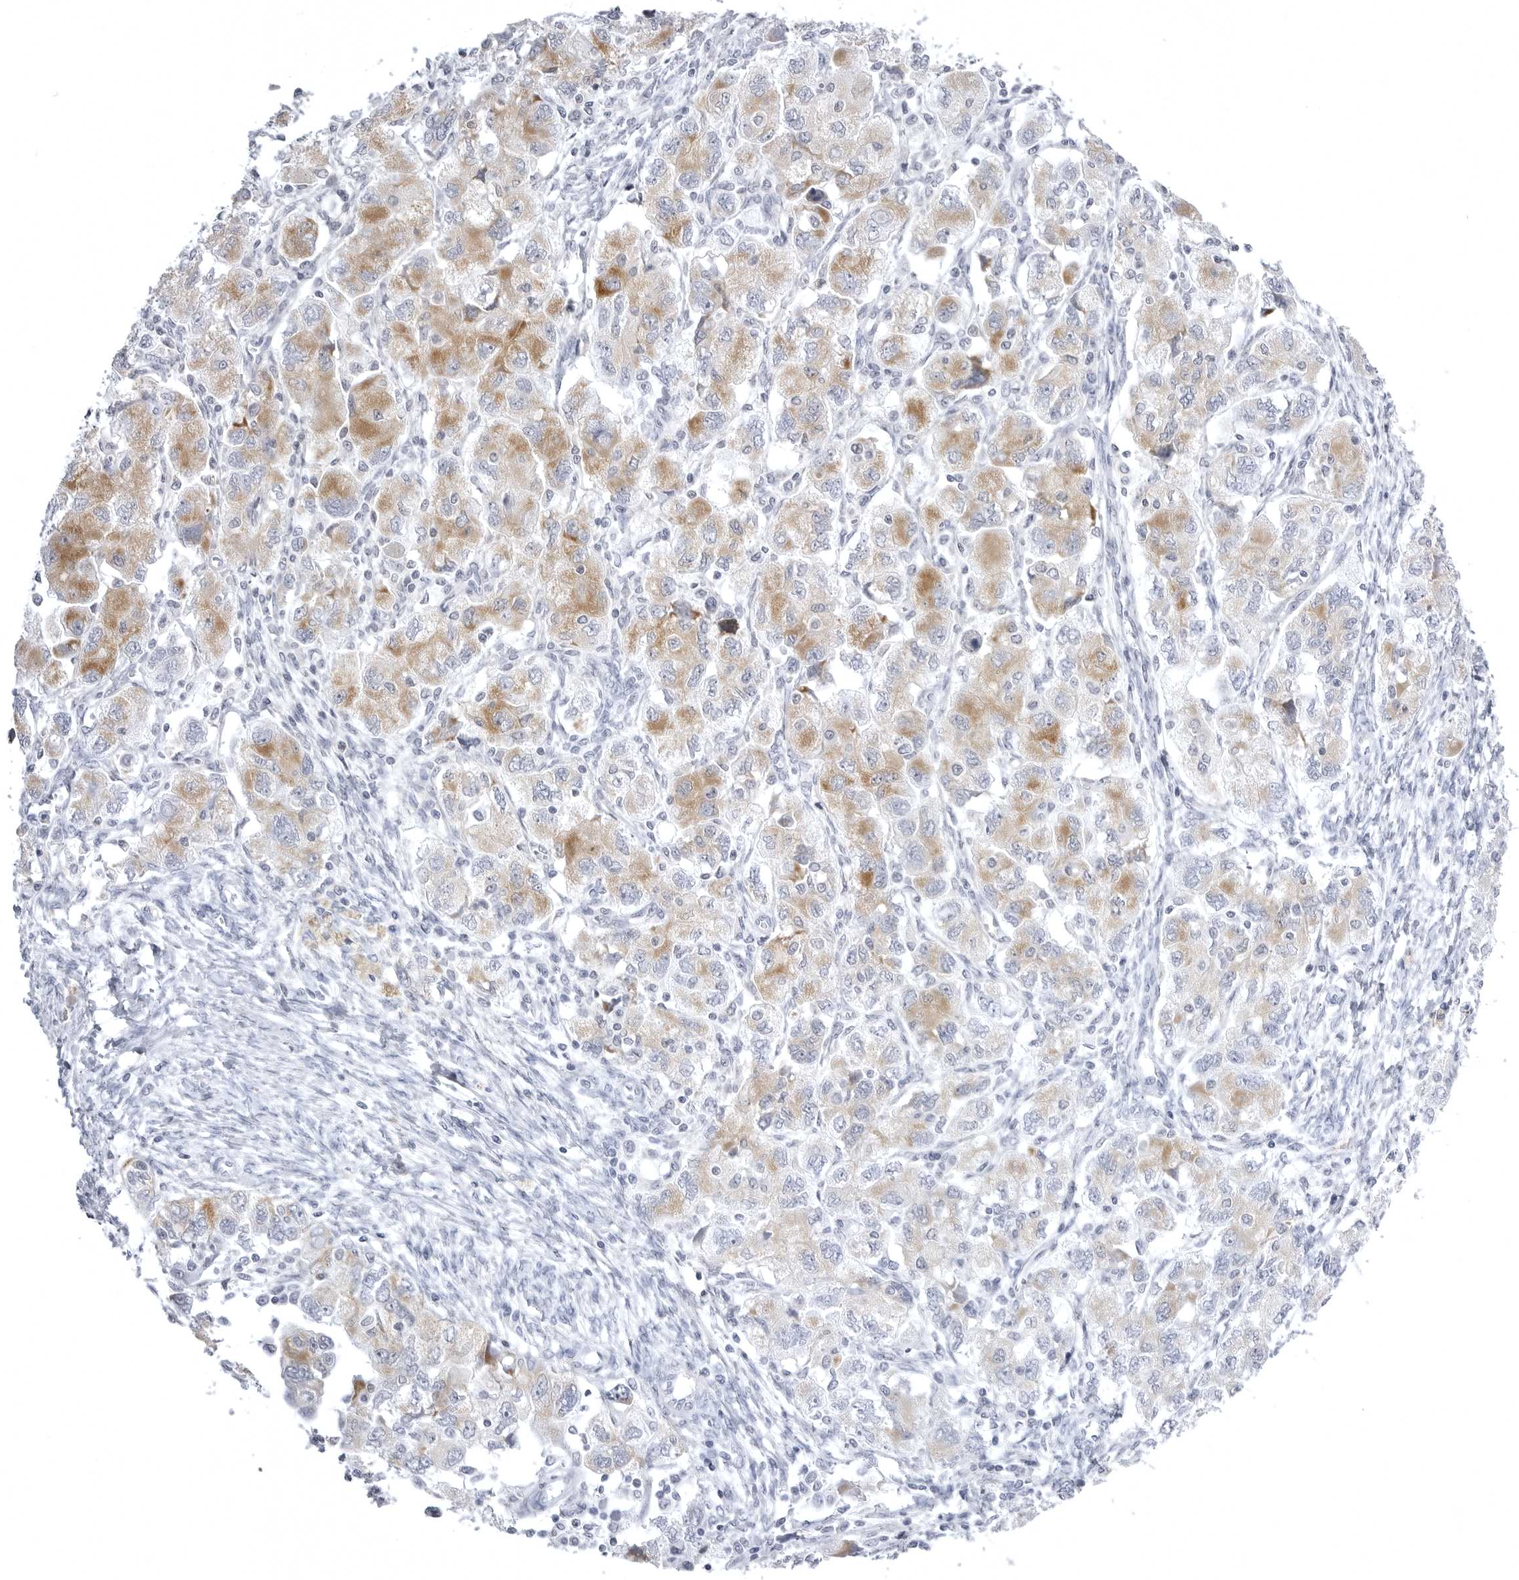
{"staining": {"intensity": "moderate", "quantity": ">75%", "location": "cytoplasmic/membranous"}, "tissue": "ovarian cancer", "cell_type": "Tumor cells", "image_type": "cancer", "snomed": [{"axis": "morphology", "description": "Carcinoma, NOS"}, {"axis": "morphology", "description": "Cystadenocarcinoma, serous, NOS"}, {"axis": "topography", "description": "Ovary"}], "caption": "There is medium levels of moderate cytoplasmic/membranous positivity in tumor cells of ovarian cancer, as demonstrated by immunohistochemical staining (brown color).", "gene": "TUFM", "patient": {"sex": "female", "age": 69}}